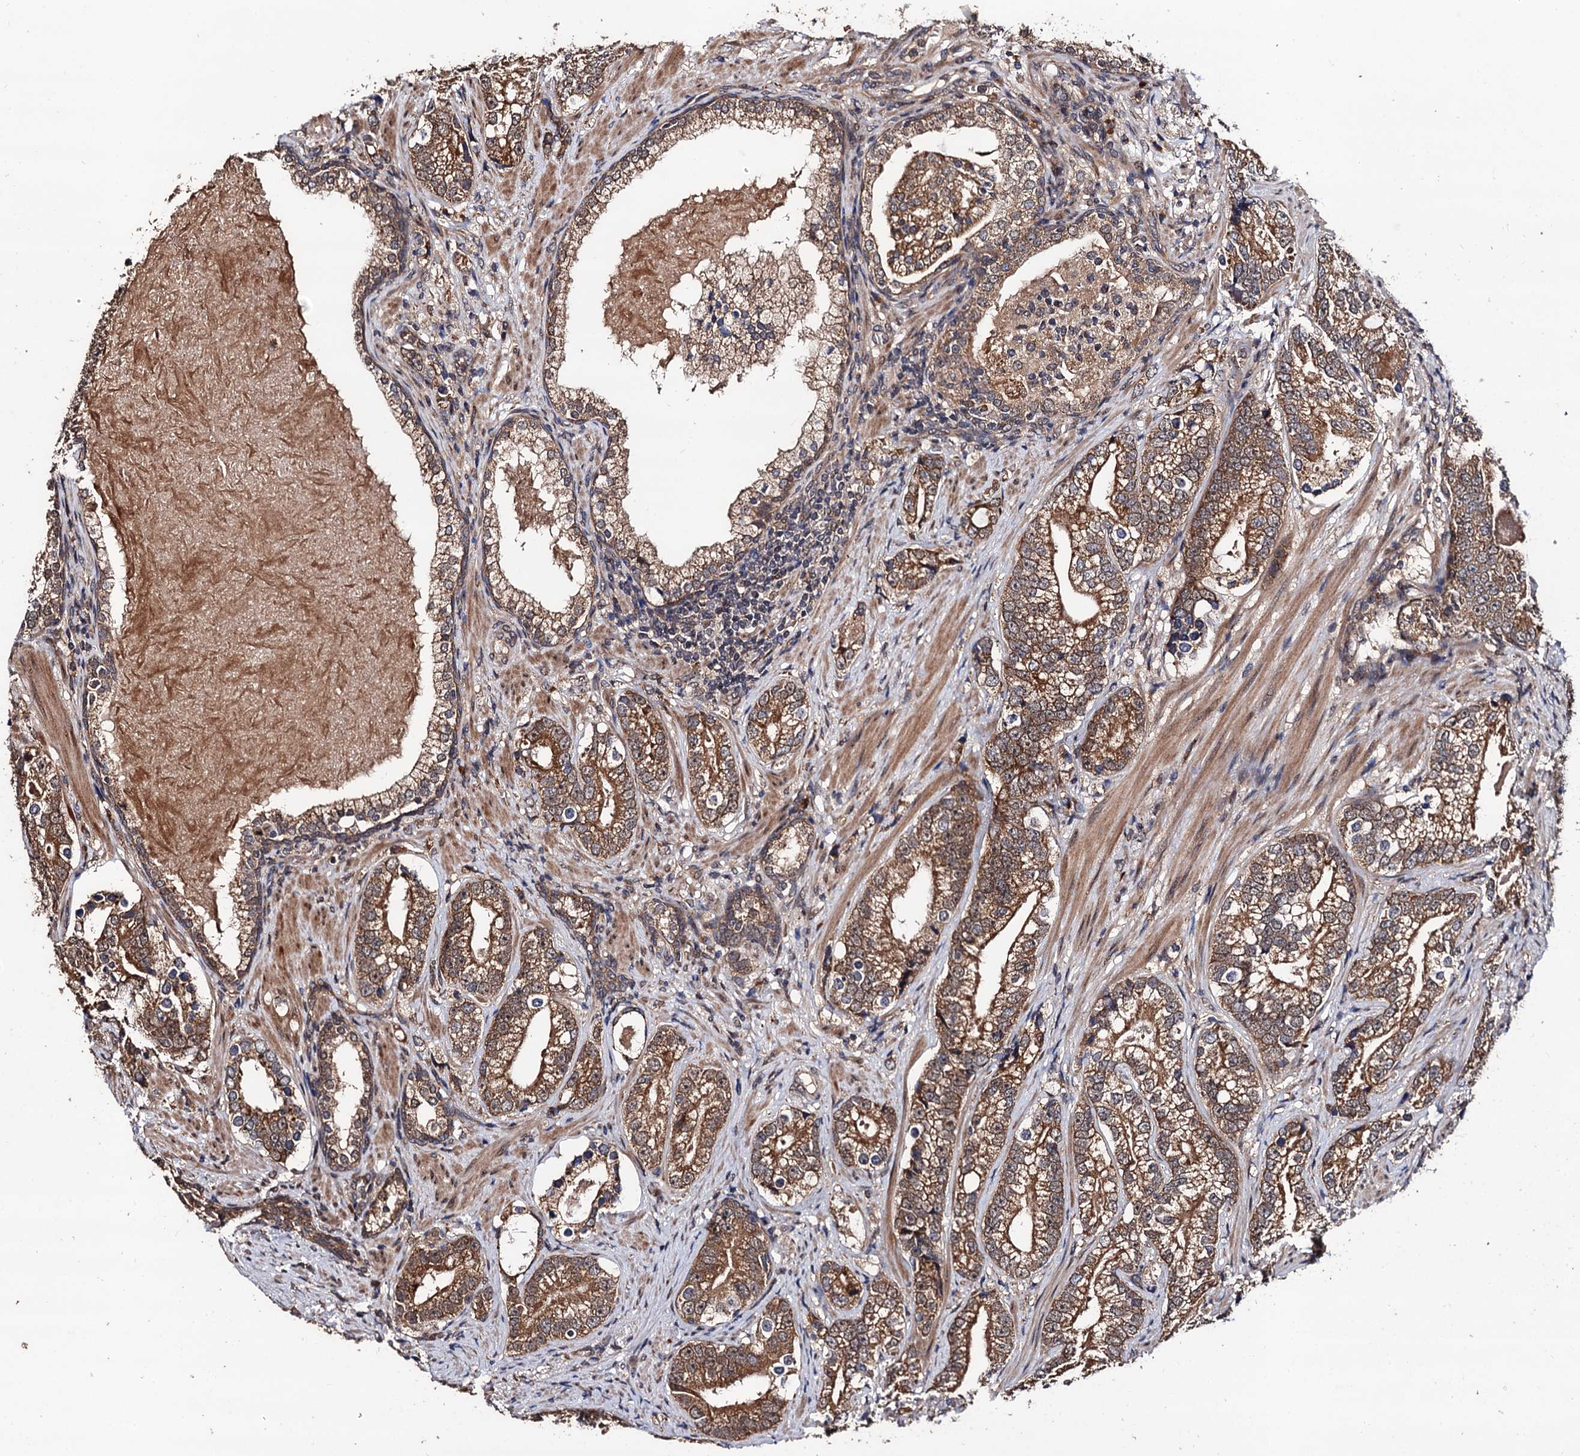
{"staining": {"intensity": "moderate", "quantity": ">75%", "location": "cytoplasmic/membranous"}, "tissue": "prostate cancer", "cell_type": "Tumor cells", "image_type": "cancer", "snomed": [{"axis": "morphology", "description": "Adenocarcinoma, High grade"}, {"axis": "topography", "description": "Prostate"}], "caption": "Immunohistochemical staining of human prostate high-grade adenocarcinoma reveals moderate cytoplasmic/membranous protein expression in about >75% of tumor cells.", "gene": "MIER2", "patient": {"sex": "male", "age": 75}}